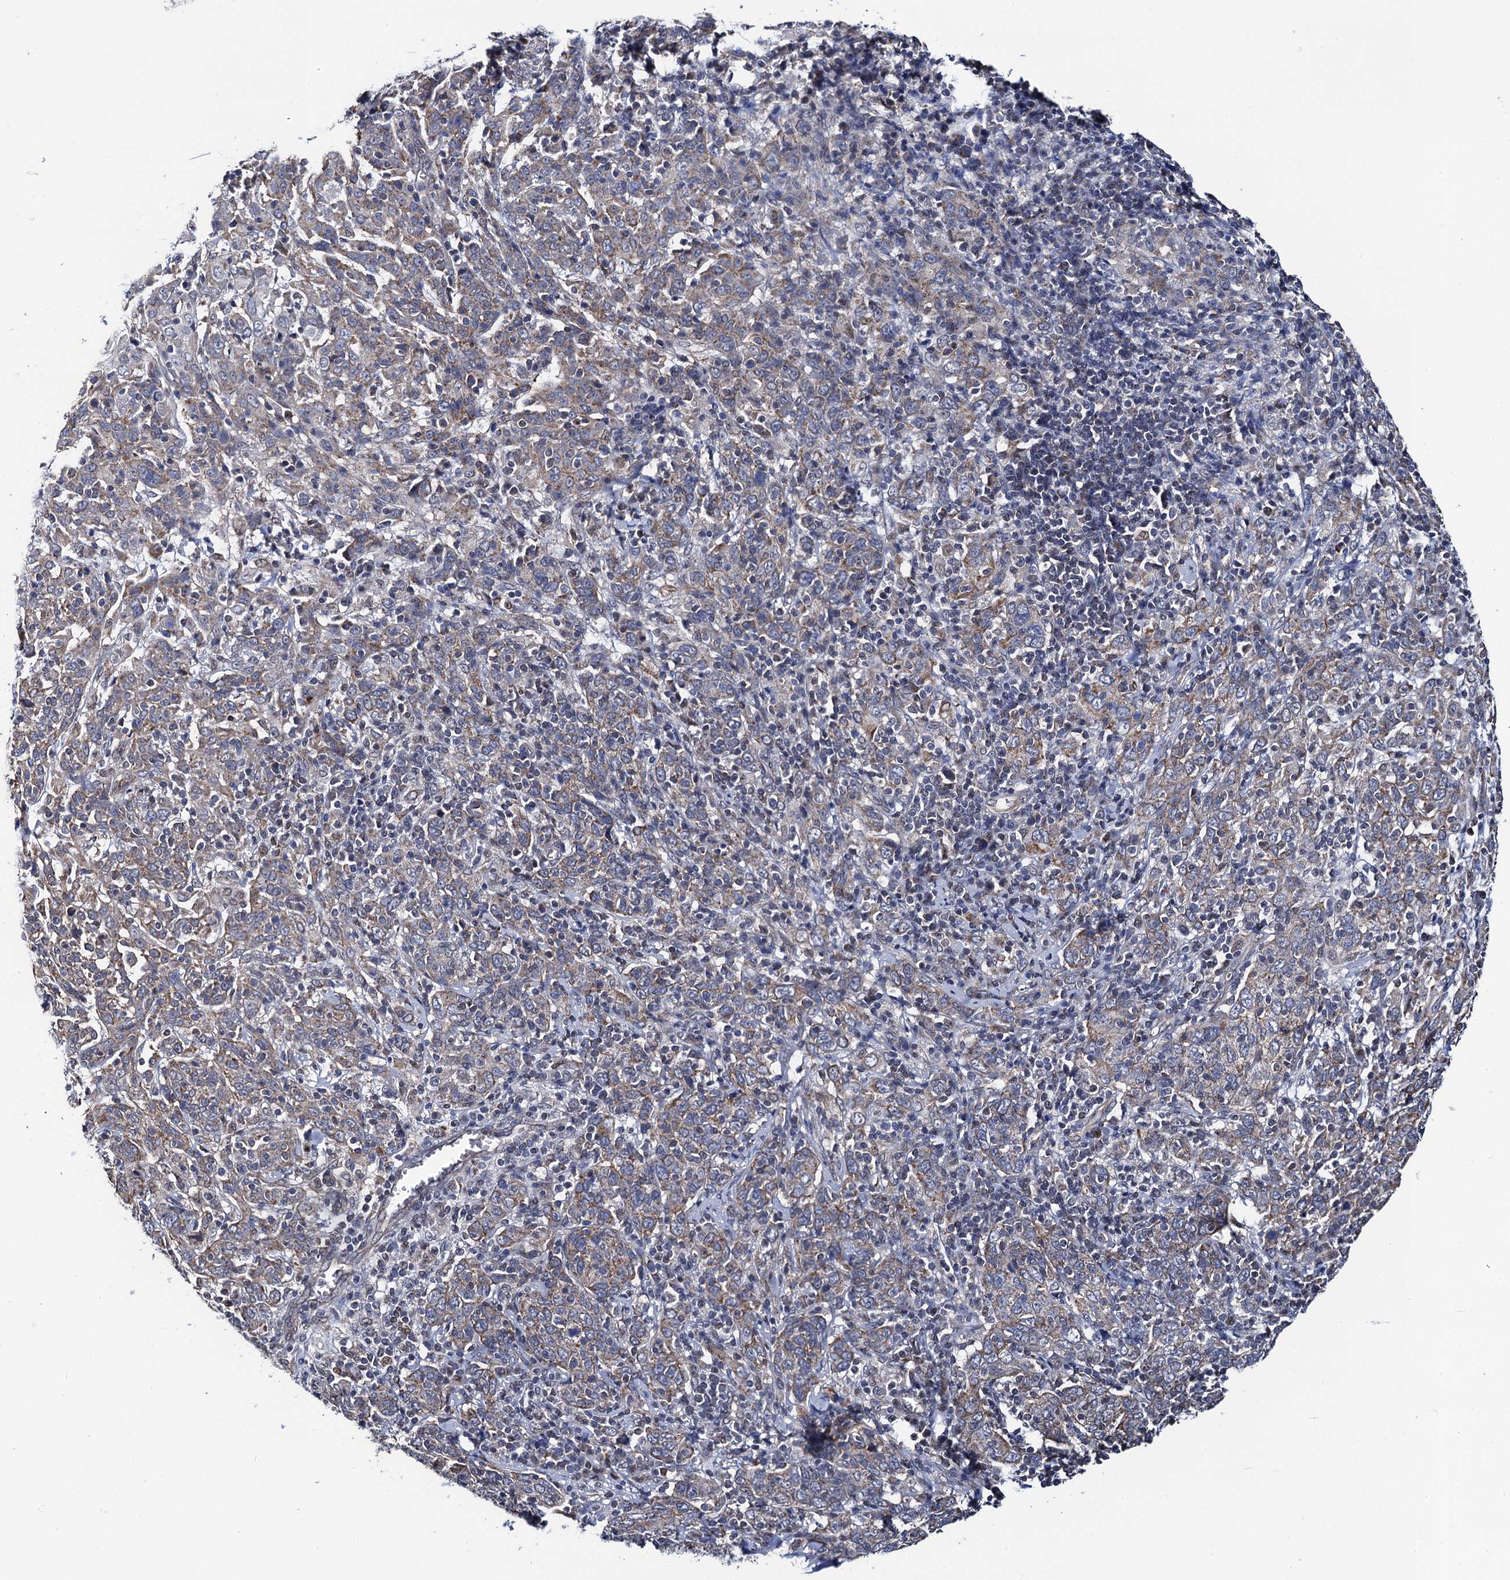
{"staining": {"intensity": "weak", "quantity": ">75%", "location": "cytoplasmic/membranous"}, "tissue": "cervical cancer", "cell_type": "Tumor cells", "image_type": "cancer", "snomed": [{"axis": "morphology", "description": "Squamous cell carcinoma, NOS"}, {"axis": "topography", "description": "Cervix"}], "caption": "A histopathology image of cervical cancer (squamous cell carcinoma) stained for a protein displays weak cytoplasmic/membranous brown staining in tumor cells.", "gene": "PTCD3", "patient": {"sex": "female", "age": 67}}